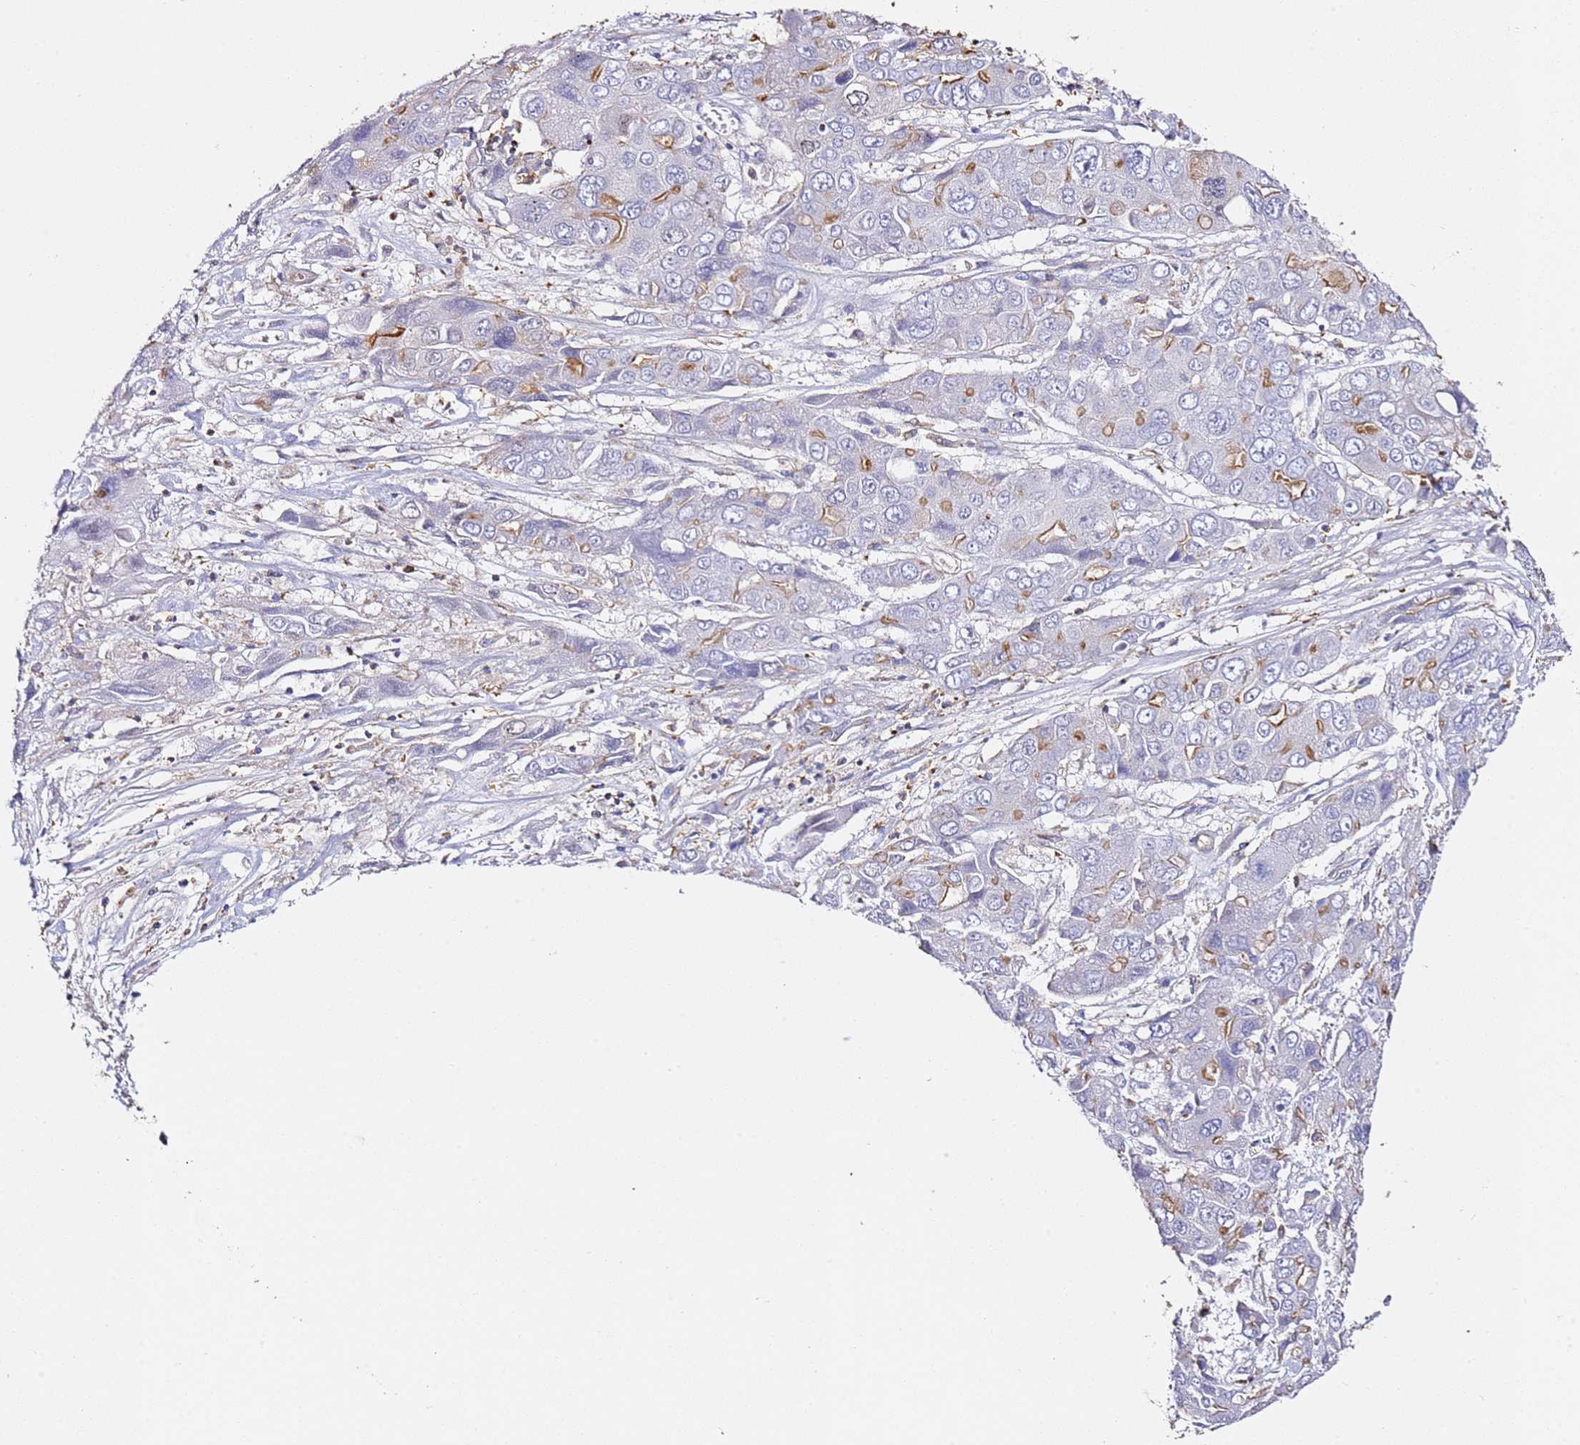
{"staining": {"intensity": "moderate", "quantity": "<25%", "location": "cytoplasmic/membranous"}, "tissue": "liver cancer", "cell_type": "Tumor cells", "image_type": "cancer", "snomed": [{"axis": "morphology", "description": "Cholangiocarcinoma"}, {"axis": "topography", "description": "Liver"}], "caption": "This micrograph reveals immunohistochemistry (IHC) staining of liver cholangiocarcinoma, with low moderate cytoplasmic/membranous positivity in about <25% of tumor cells.", "gene": "ZNF671", "patient": {"sex": "male", "age": 67}}